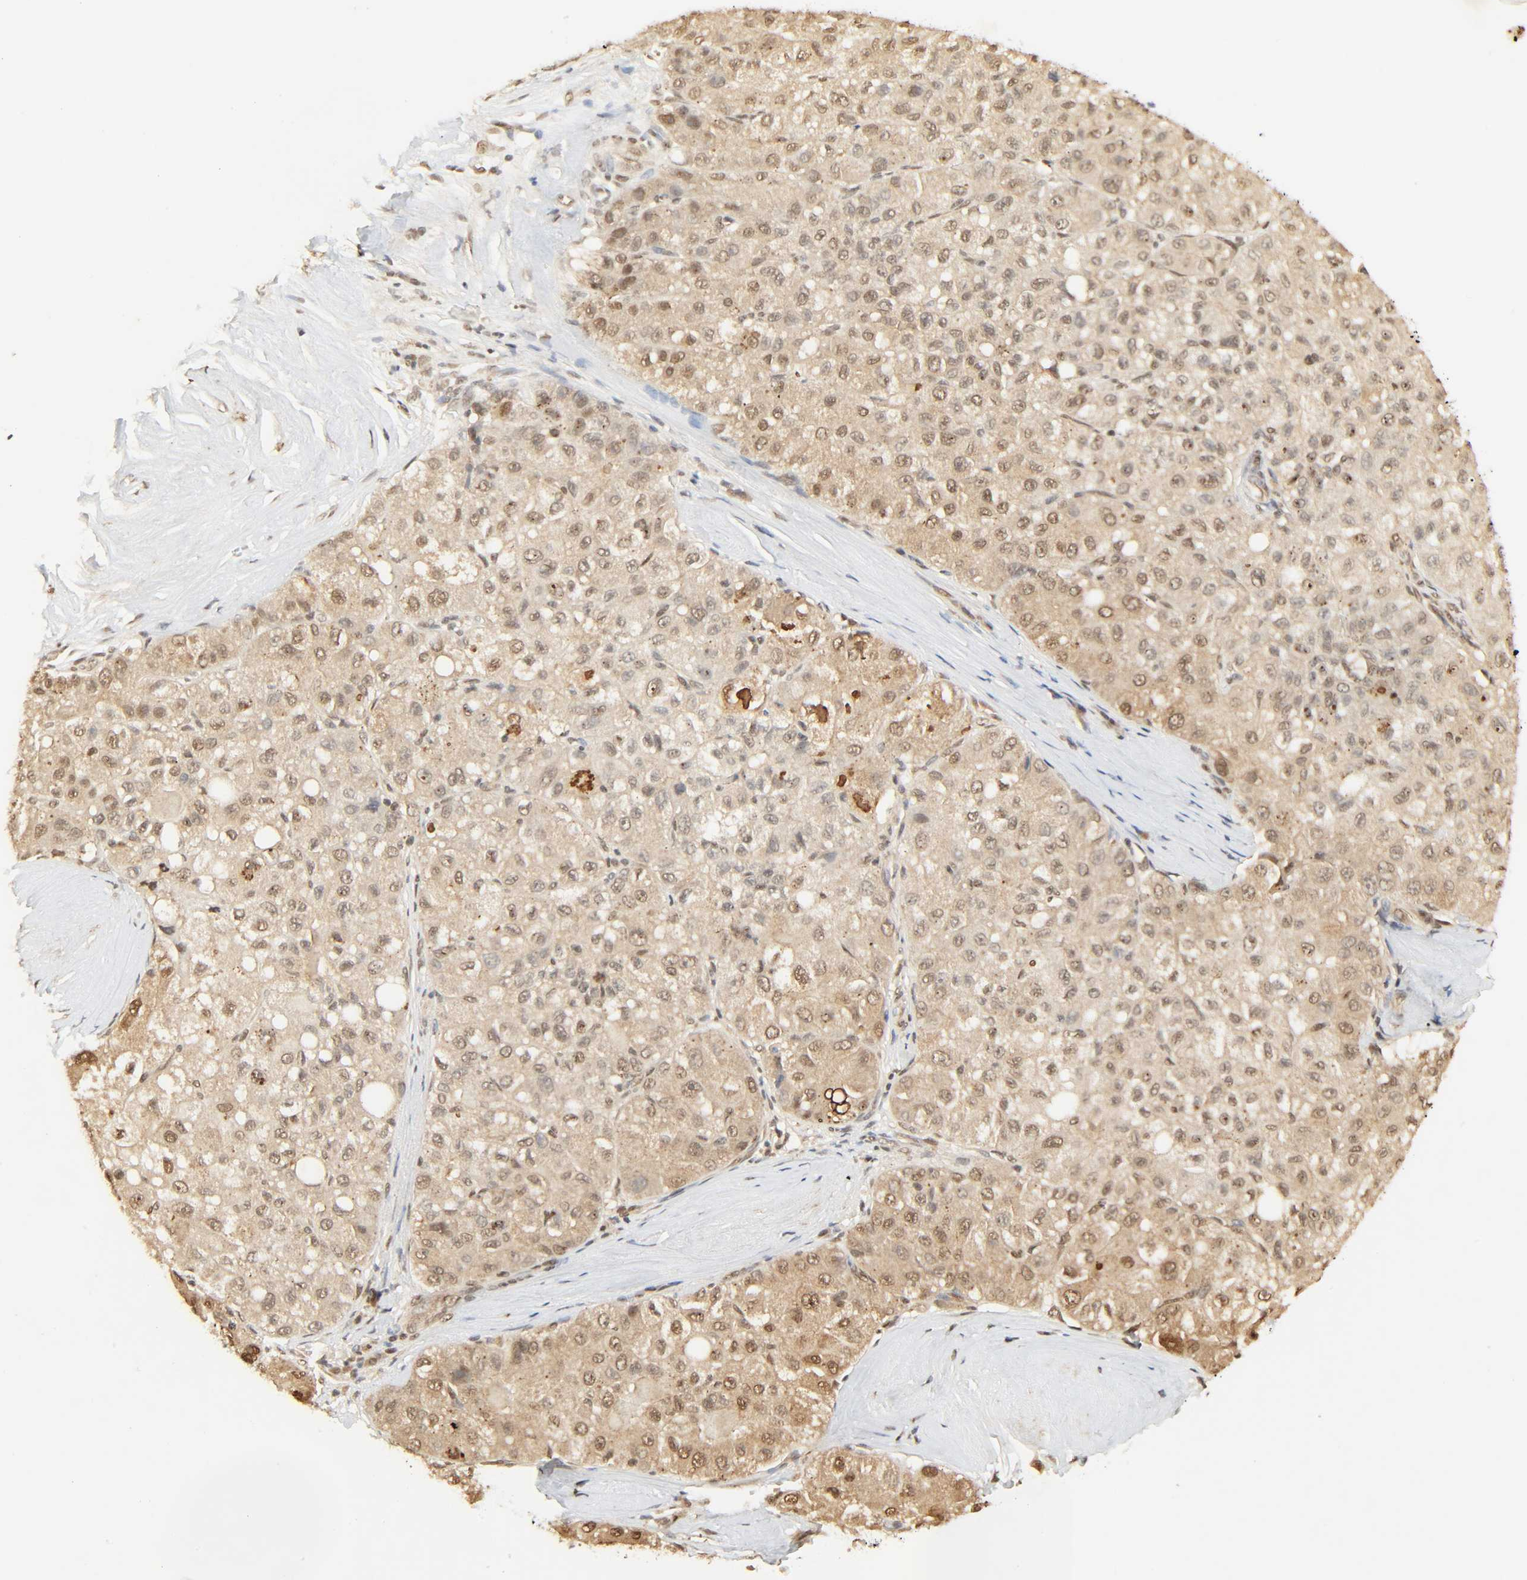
{"staining": {"intensity": "moderate", "quantity": "25%-75%", "location": "cytoplasmic/membranous,nuclear"}, "tissue": "liver cancer", "cell_type": "Tumor cells", "image_type": "cancer", "snomed": [{"axis": "morphology", "description": "Carcinoma, Hepatocellular, NOS"}, {"axis": "topography", "description": "Liver"}], "caption": "This is an image of immunohistochemistry staining of liver cancer, which shows moderate staining in the cytoplasmic/membranous and nuclear of tumor cells.", "gene": "UBC", "patient": {"sex": "male", "age": 80}}